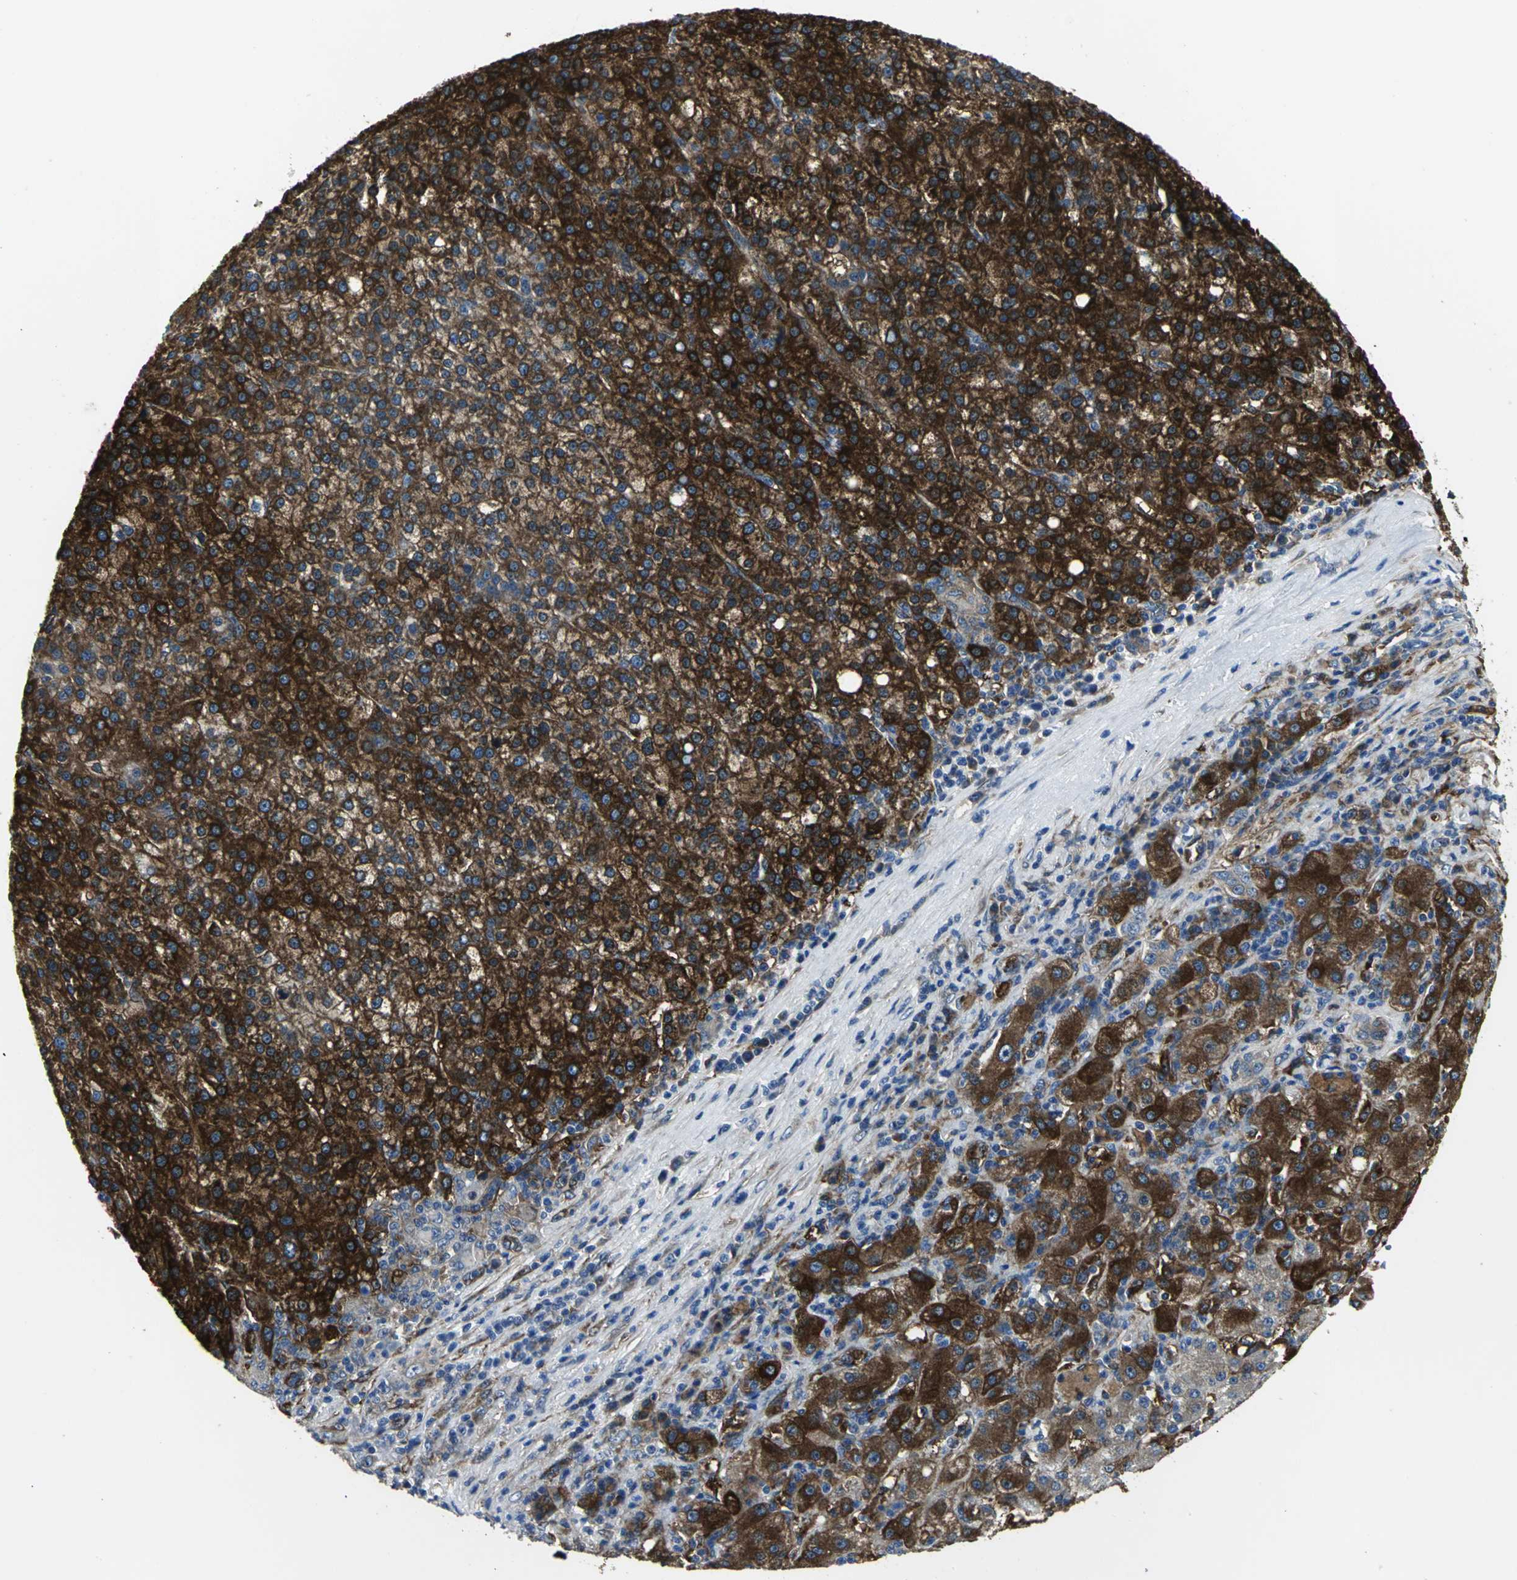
{"staining": {"intensity": "strong", "quantity": ">75%", "location": "cytoplasmic/membranous"}, "tissue": "liver cancer", "cell_type": "Tumor cells", "image_type": "cancer", "snomed": [{"axis": "morphology", "description": "Carcinoma, Hepatocellular, NOS"}, {"axis": "topography", "description": "Liver"}], "caption": "Human liver hepatocellular carcinoma stained for a protein (brown) demonstrates strong cytoplasmic/membranous positive staining in about >75% of tumor cells.", "gene": "CHRNB1", "patient": {"sex": "female", "age": 58}}